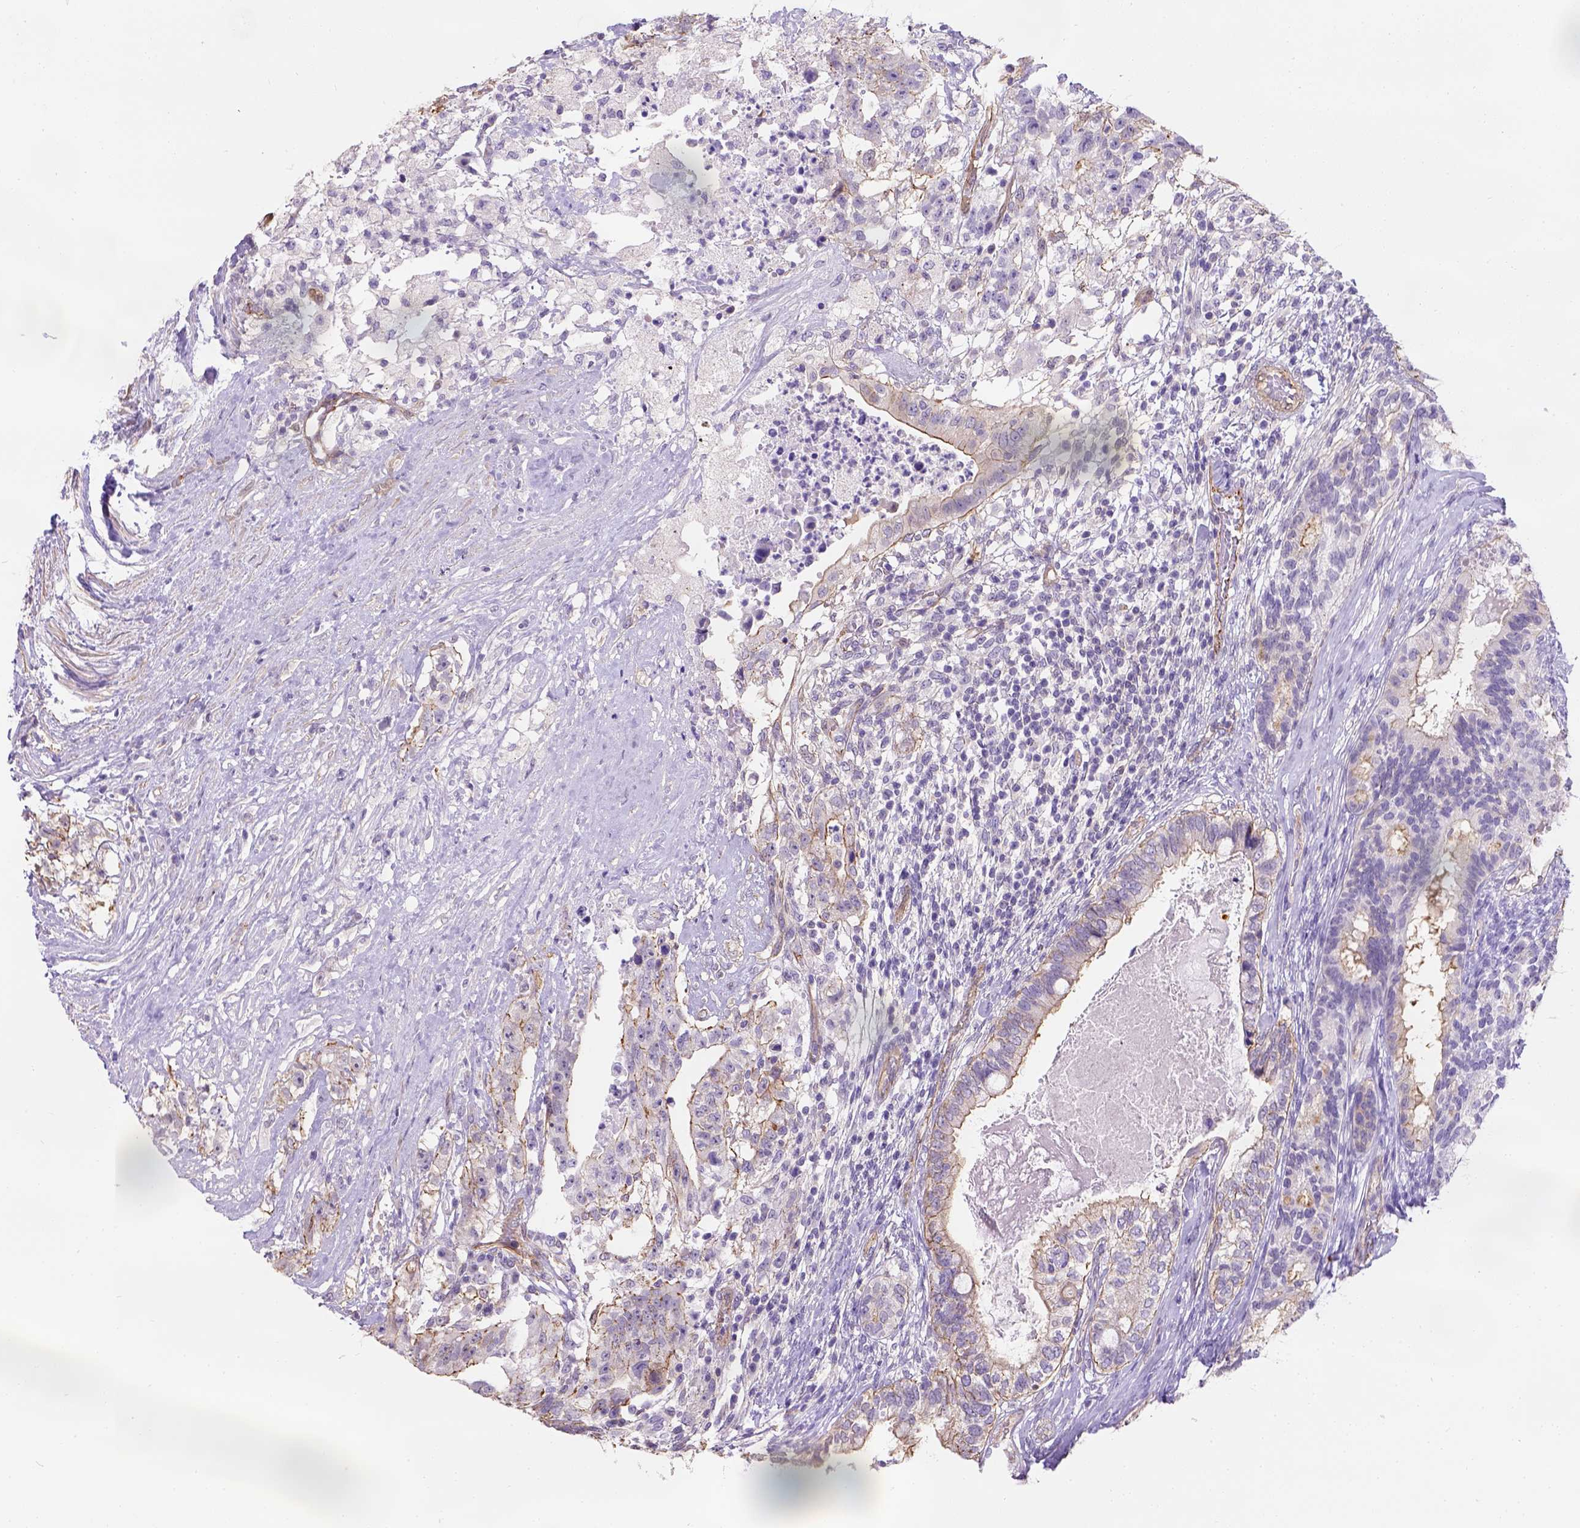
{"staining": {"intensity": "moderate", "quantity": "<25%", "location": "cytoplasmic/membranous"}, "tissue": "testis cancer", "cell_type": "Tumor cells", "image_type": "cancer", "snomed": [{"axis": "morphology", "description": "Seminoma, NOS"}, {"axis": "morphology", "description": "Carcinoma, Embryonal, NOS"}, {"axis": "topography", "description": "Testis"}], "caption": "Immunohistochemistry (IHC) (DAB (3,3'-diaminobenzidine)) staining of testis cancer (embryonal carcinoma) reveals moderate cytoplasmic/membranous protein positivity in approximately <25% of tumor cells.", "gene": "PHF7", "patient": {"sex": "male", "age": 41}}